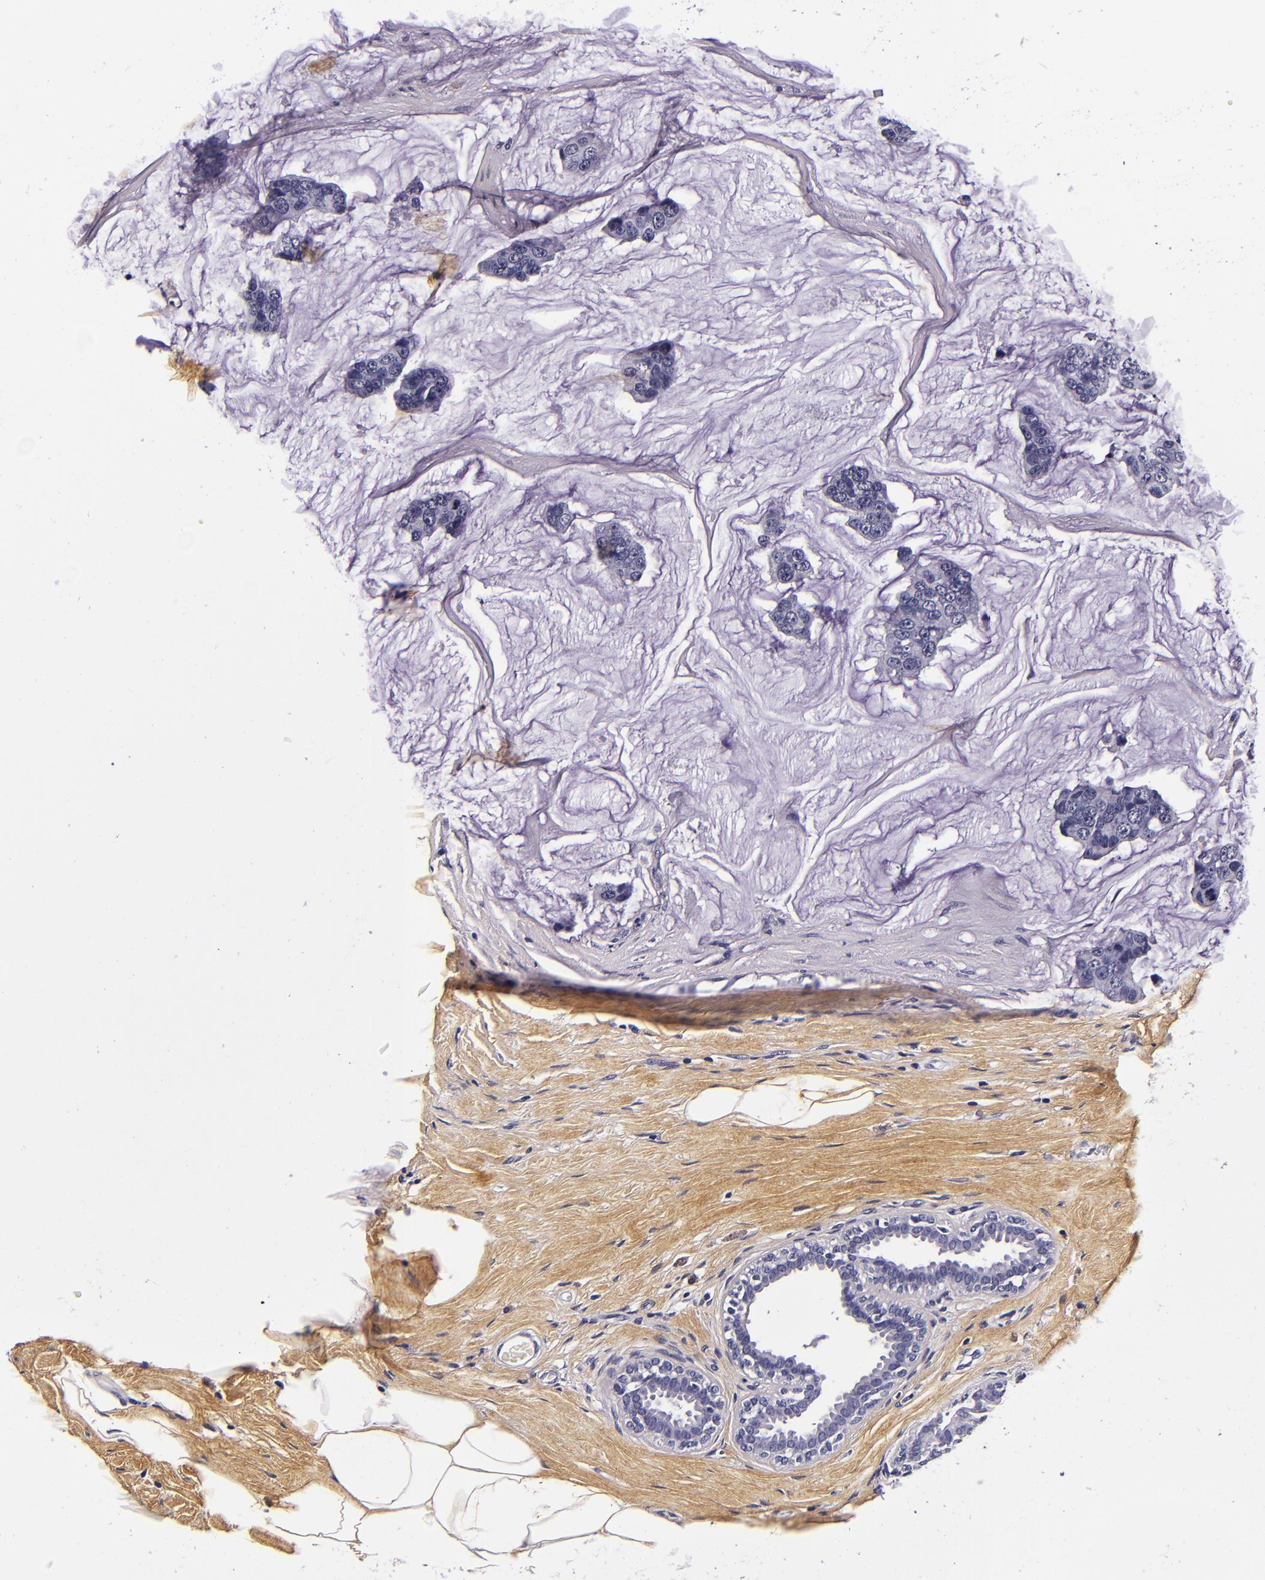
{"staining": {"intensity": "negative", "quantity": "none", "location": "none"}, "tissue": "breast cancer", "cell_type": "Tumor cells", "image_type": "cancer", "snomed": [{"axis": "morphology", "description": "Normal tissue, NOS"}, {"axis": "morphology", "description": "Duct carcinoma"}, {"axis": "topography", "description": "Breast"}], "caption": "There is no significant expression in tumor cells of intraductal carcinoma (breast).", "gene": "FBN1", "patient": {"sex": "female", "age": 50}}